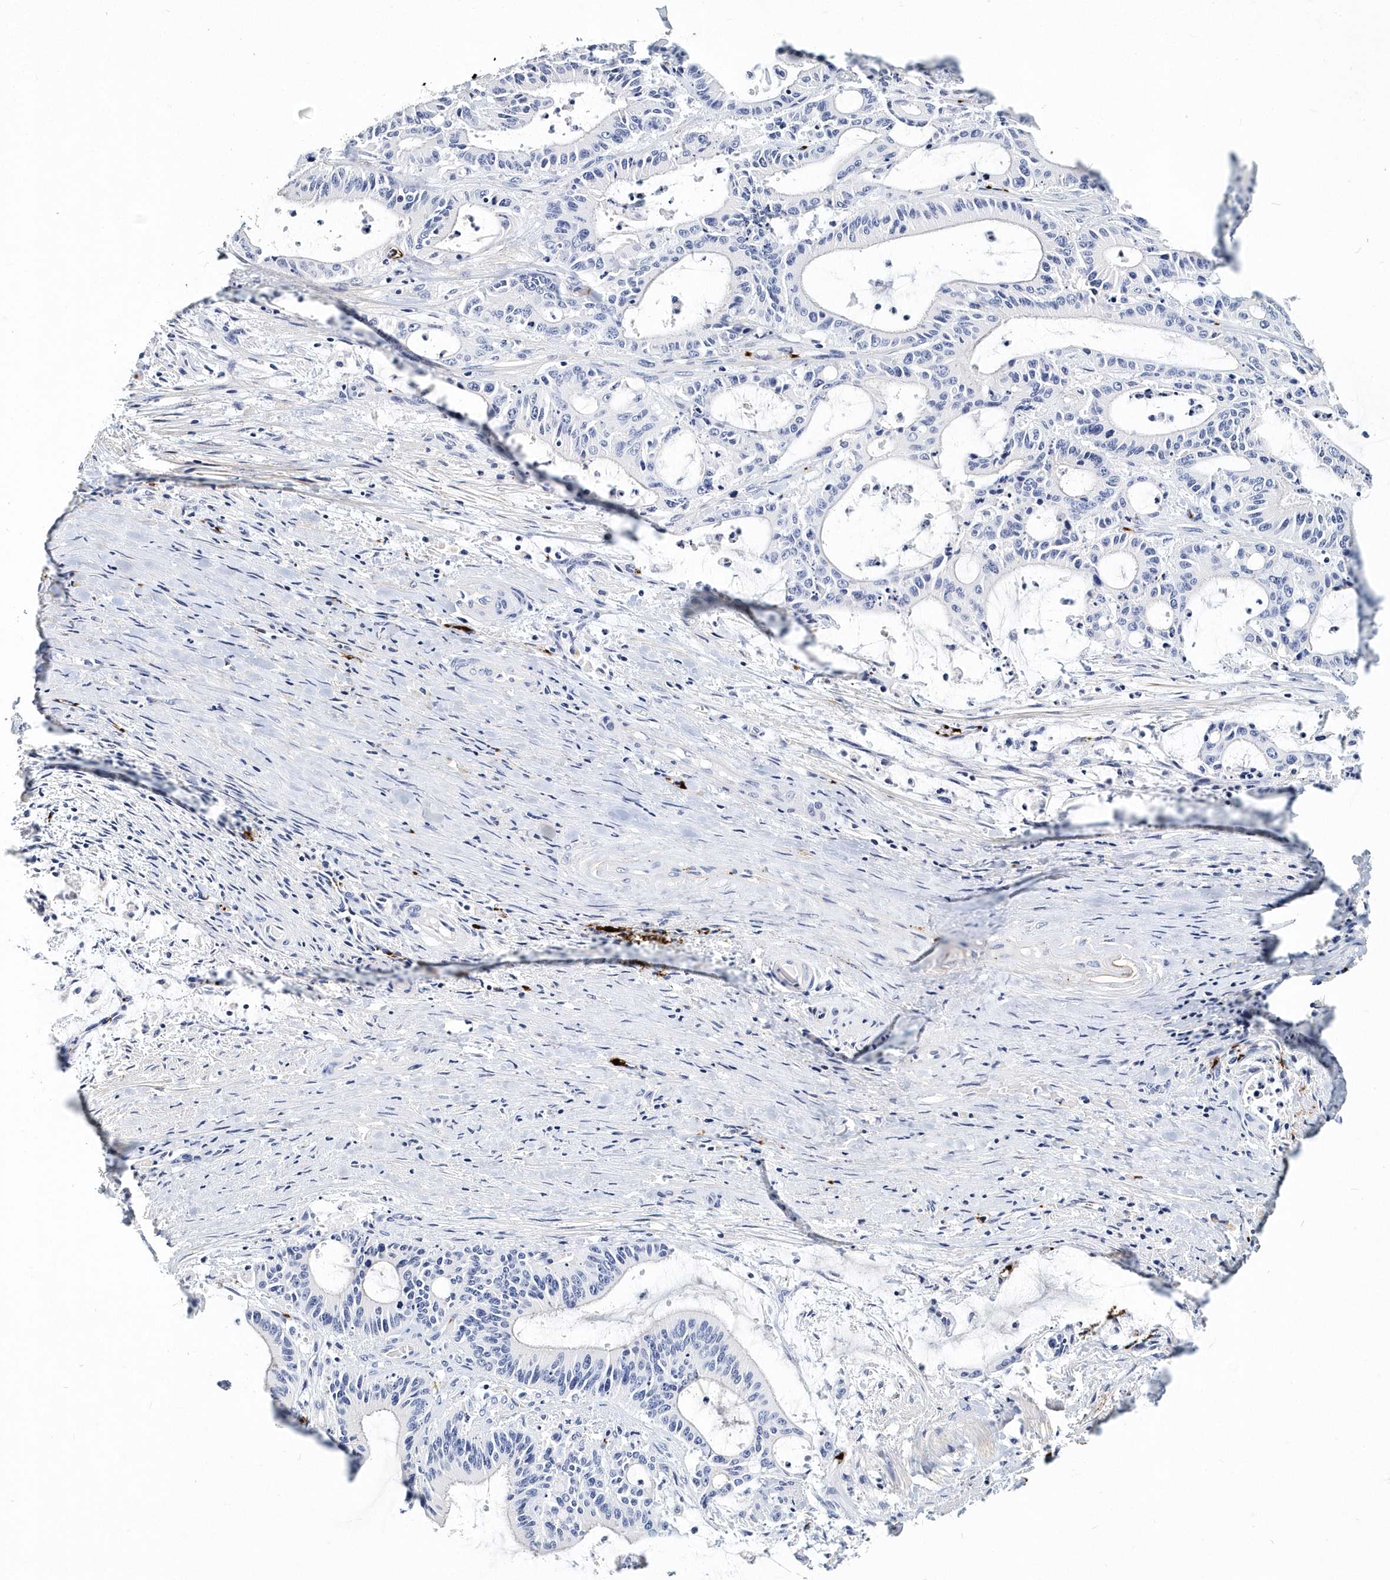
{"staining": {"intensity": "negative", "quantity": "none", "location": "none"}, "tissue": "liver cancer", "cell_type": "Tumor cells", "image_type": "cancer", "snomed": [{"axis": "morphology", "description": "Normal tissue, NOS"}, {"axis": "morphology", "description": "Cholangiocarcinoma"}, {"axis": "topography", "description": "Liver"}, {"axis": "topography", "description": "Peripheral nerve tissue"}], "caption": "High magnification brightfield microscopy of liver cancer (cholangiocarcinoma) stained with DAB (brown) and counterstained with hematoxylin (blue): tumor cells show no significant expression.", "gene": "ITGA2B", "patient": {"sex": "female", "age": 73}}